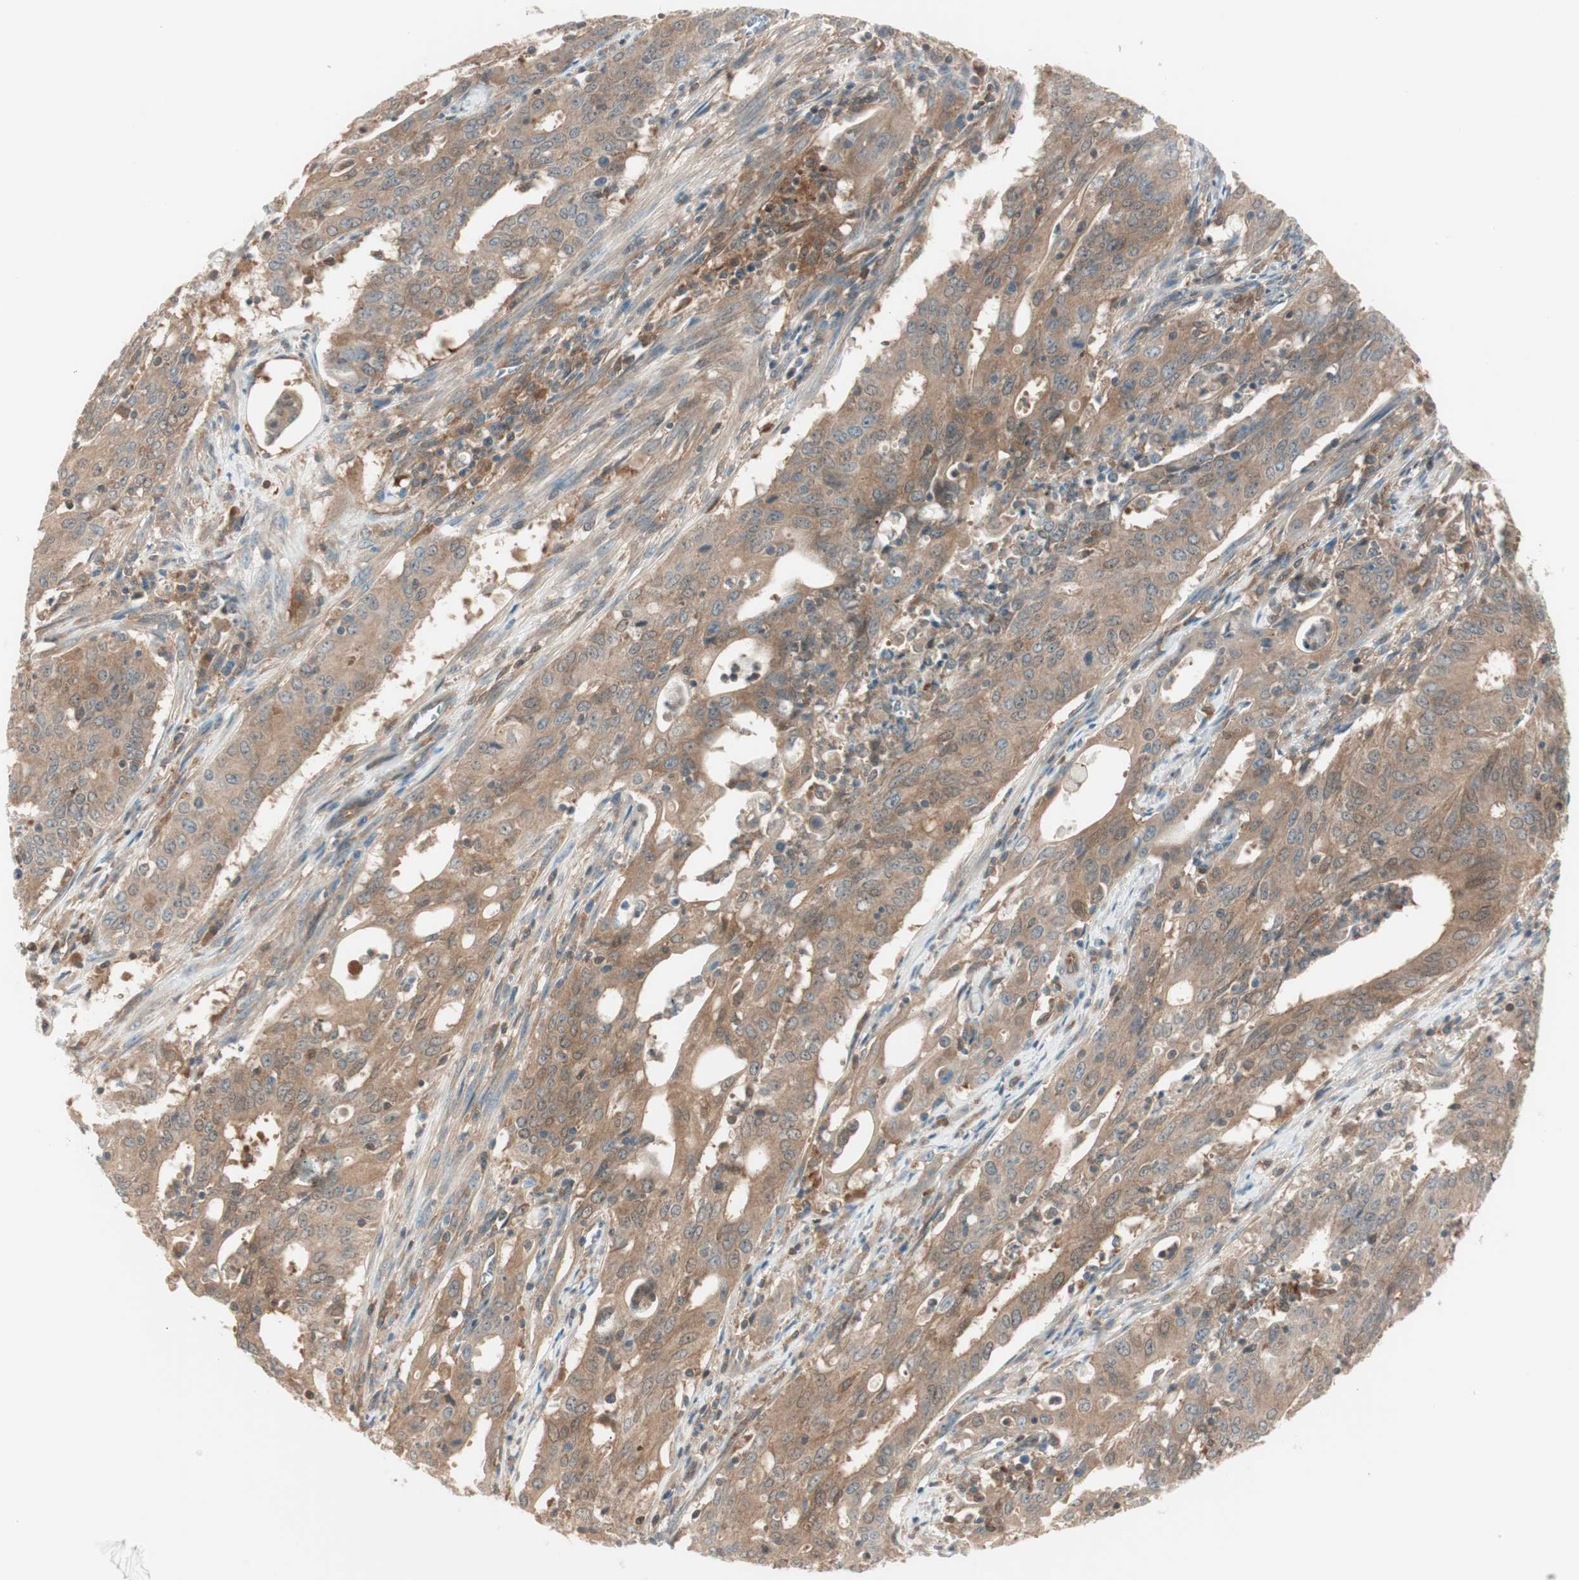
{"staining": {"intensity": "moderate", "quantity": ">75%", "location": "cytoplasmic/membranous"}, "tissue": "cervical cancer", "cell_type": "Tumor cells", "image_type": "cancer", "snomed": [{"axis": "morphology", "description": "Adenocarcinoma, NOS"}, {"axis": "topography", "description": "Cervix"}], "caption": "Approximately >75% of tumor cells in human adenocarcinoma (cervical) display moderate cytoplasmic/membranous protein expression as visualized by brown immunohistochemical staining.", "gene": "GALT", "patient": {"sex": "female", "age": 44}}